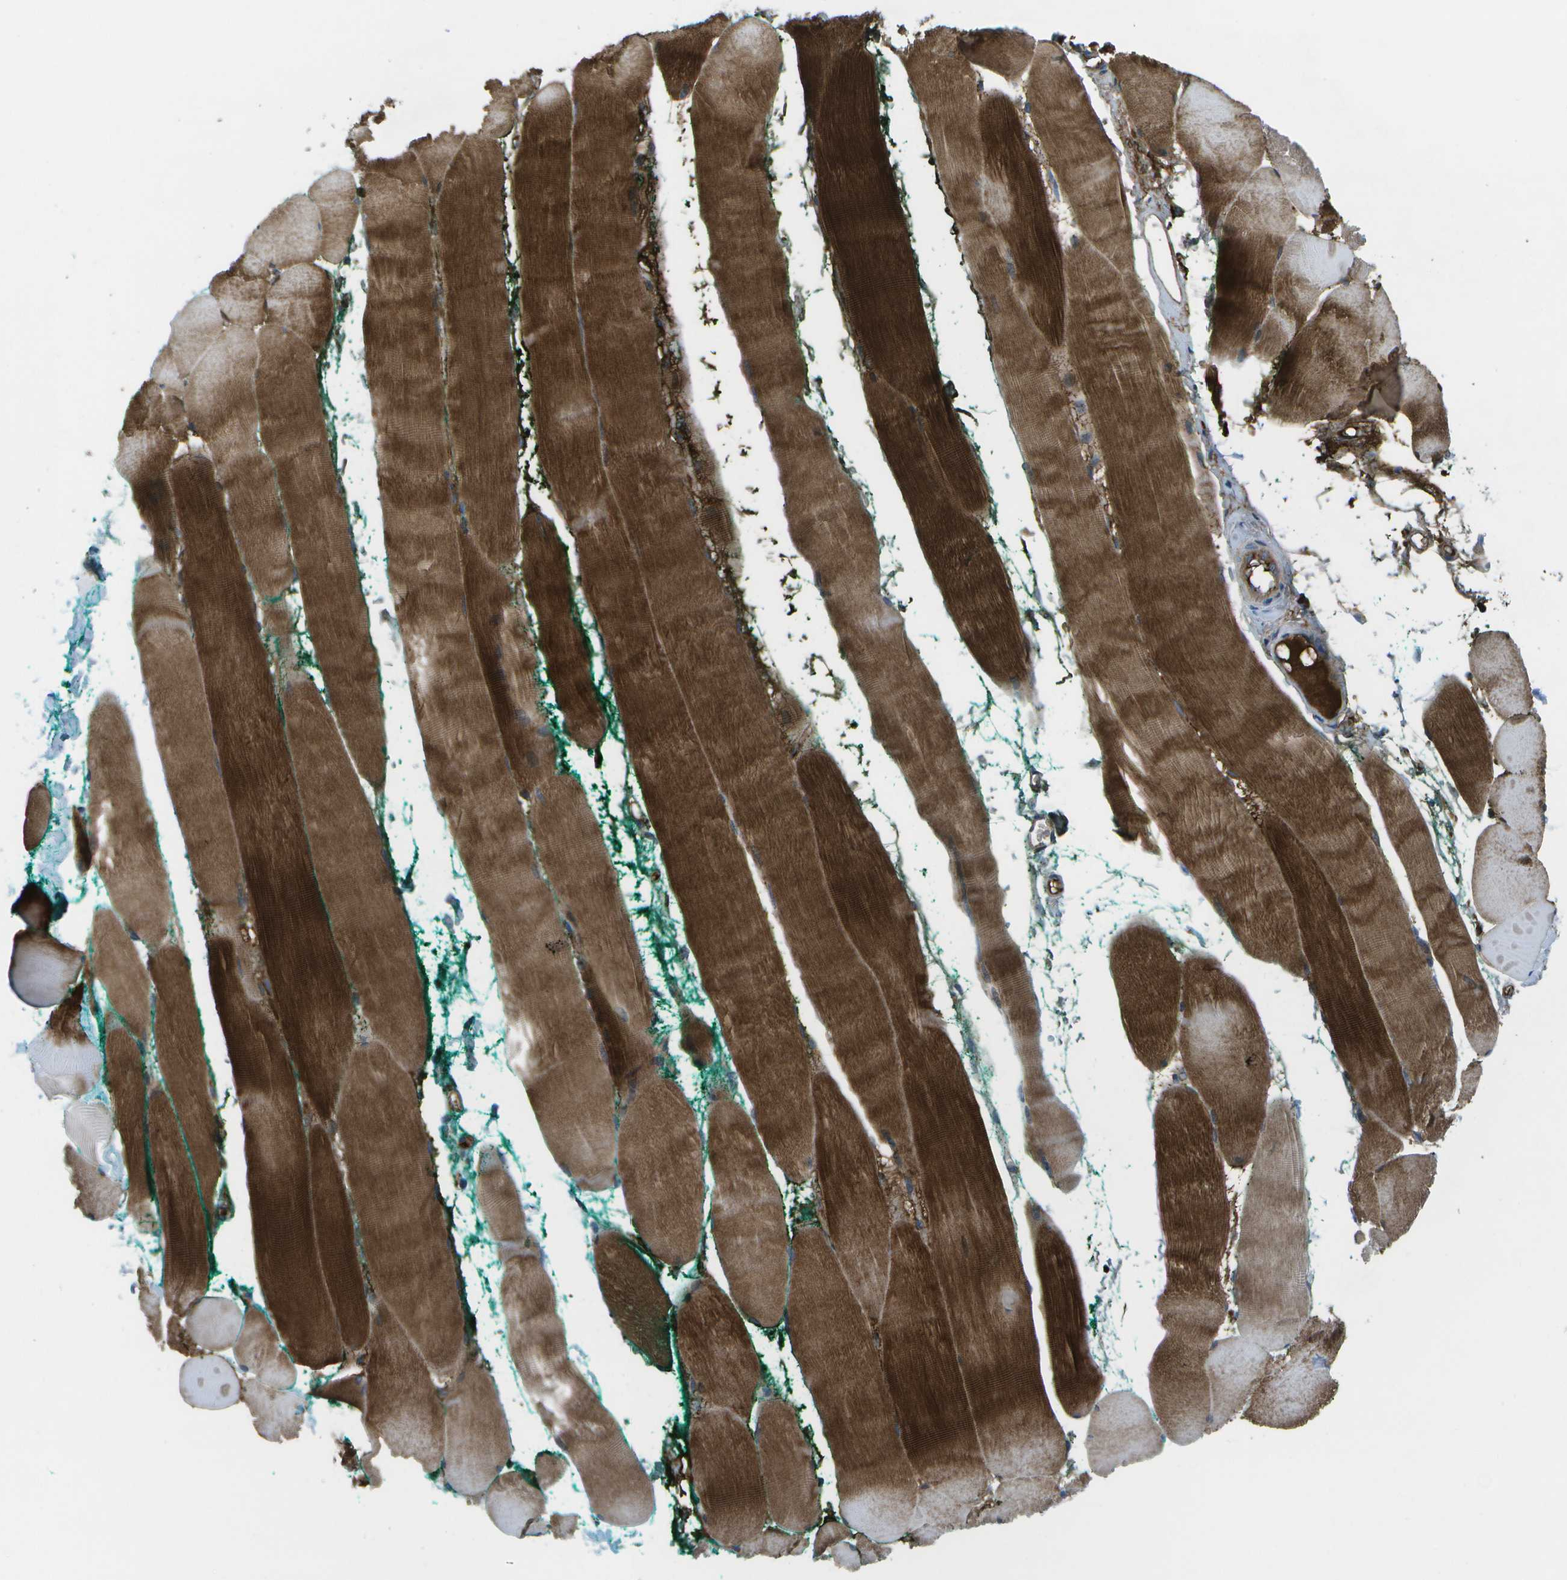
{"staining": {"intensity": "strong", "quantity": "25%-75%", "location": "cytoplasmic/membranous"}, "tissue": "skeletal muscle", "cell_type": "Myocytes", "image_type": "normal", "snomed": [{"axis": "morphology", "description": "Normal tissue, NOS"}, {"axis": "morphology", "description": "Squamous cell carcinoma, NOS"}, {"axis": "topography", "description": "Skeletal muscle"}], "caption": "IHC of unremarkable skeletal muscle demonstrates high levels of strong cytoplasmic/membranous staining in about 25%-75% of myocytes.", "gene": "SORBS3", "patient": {"sex": "male", "age": 51}}